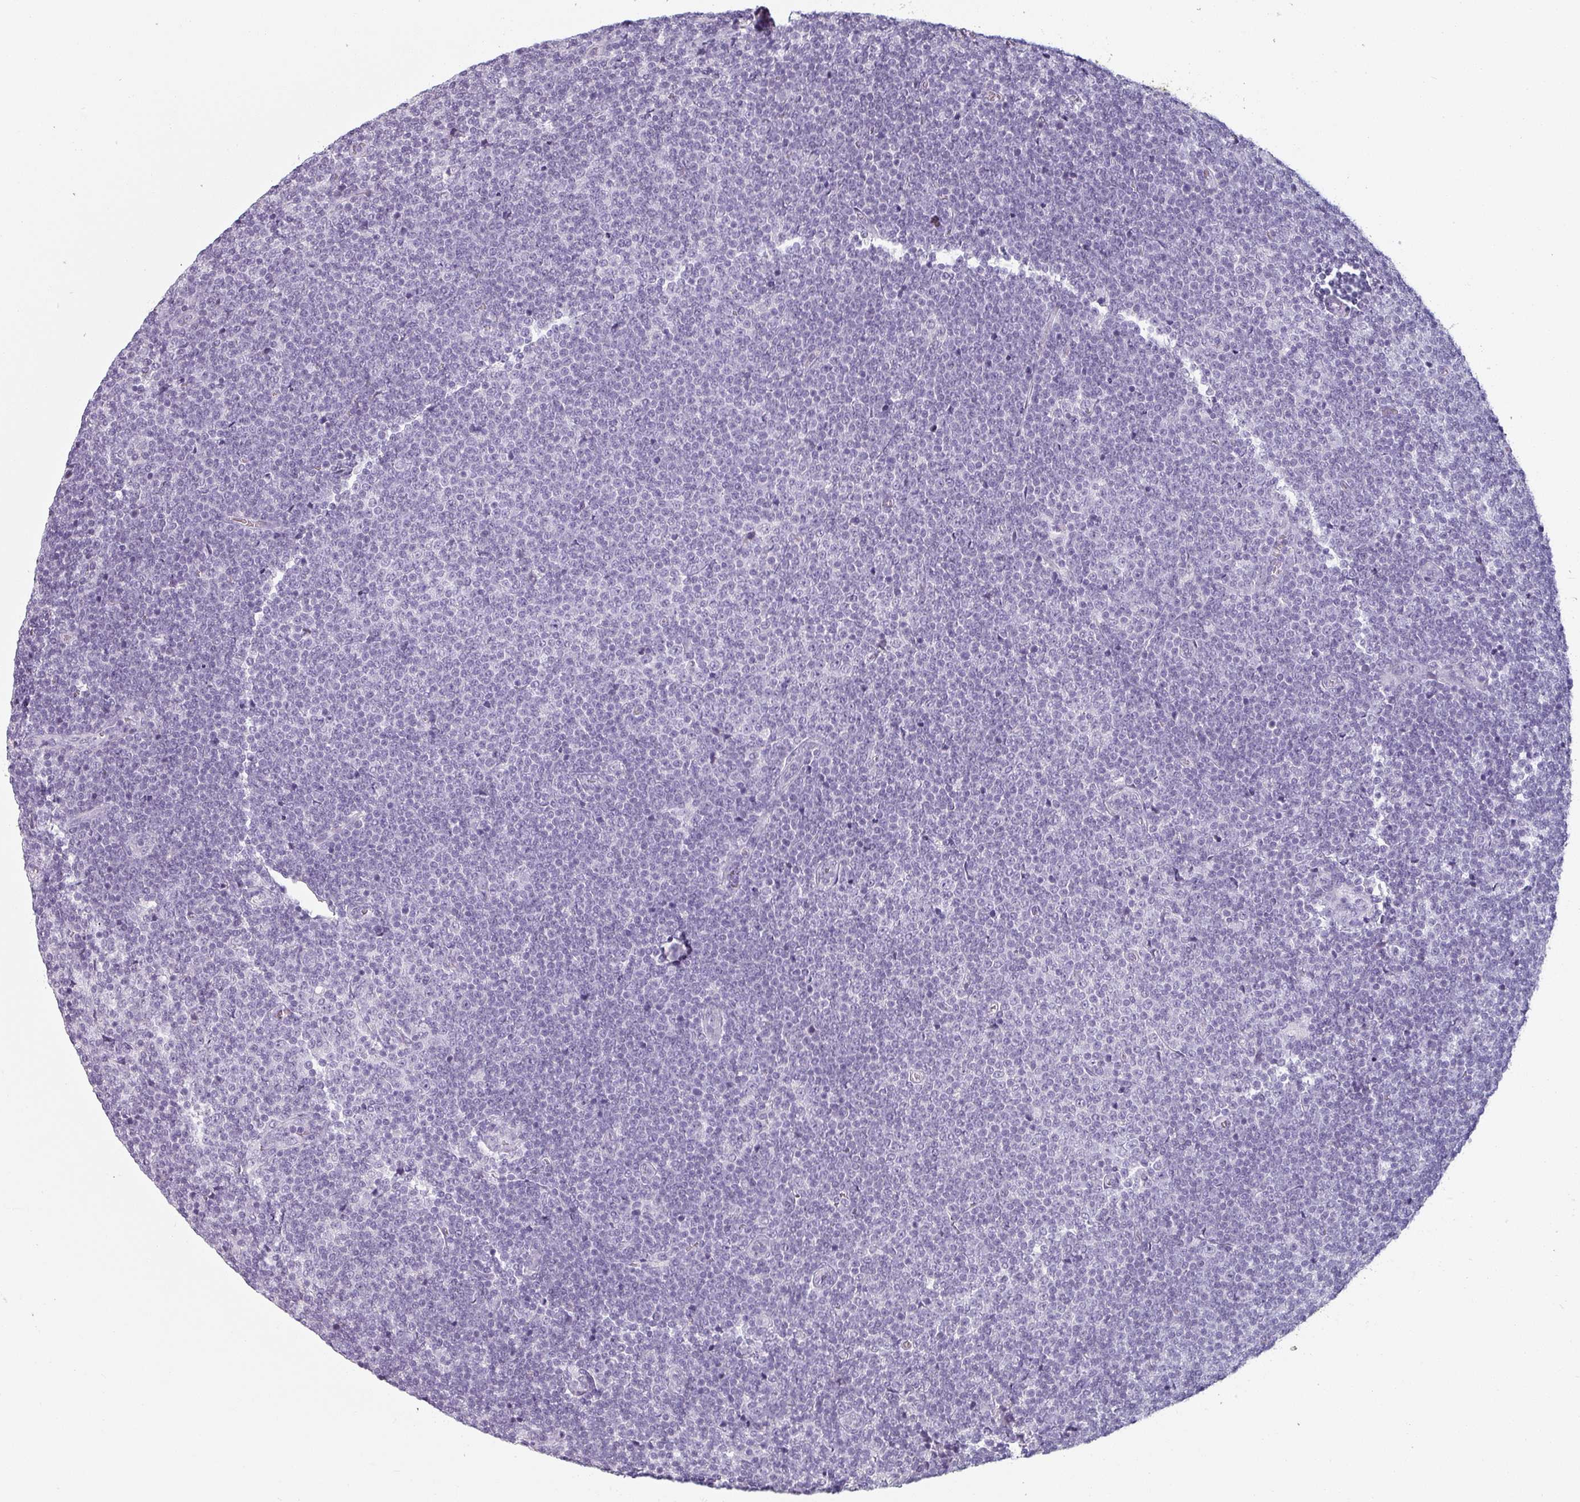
{"staining": {"intensity": "negative", "quantity": "none", "location": "none"}, "tissue": "lymphoma", "cell_type": "Tumor cells", "image_type": "cancer", "snomed": [{"axis": "morphology", "description": "Malignant lymphoma, non-Hodgkin's type, Low grade"}, {"axis": "topography", "description": "Lymph node"}], "caption": "A photomicrograph of human malignant lymphoma, non-Hodgkin's type (low-grade) is negative for staining in tumor cells.", "gene": "SFTPA1", "patient": {"sex": "male", "age": 48}}